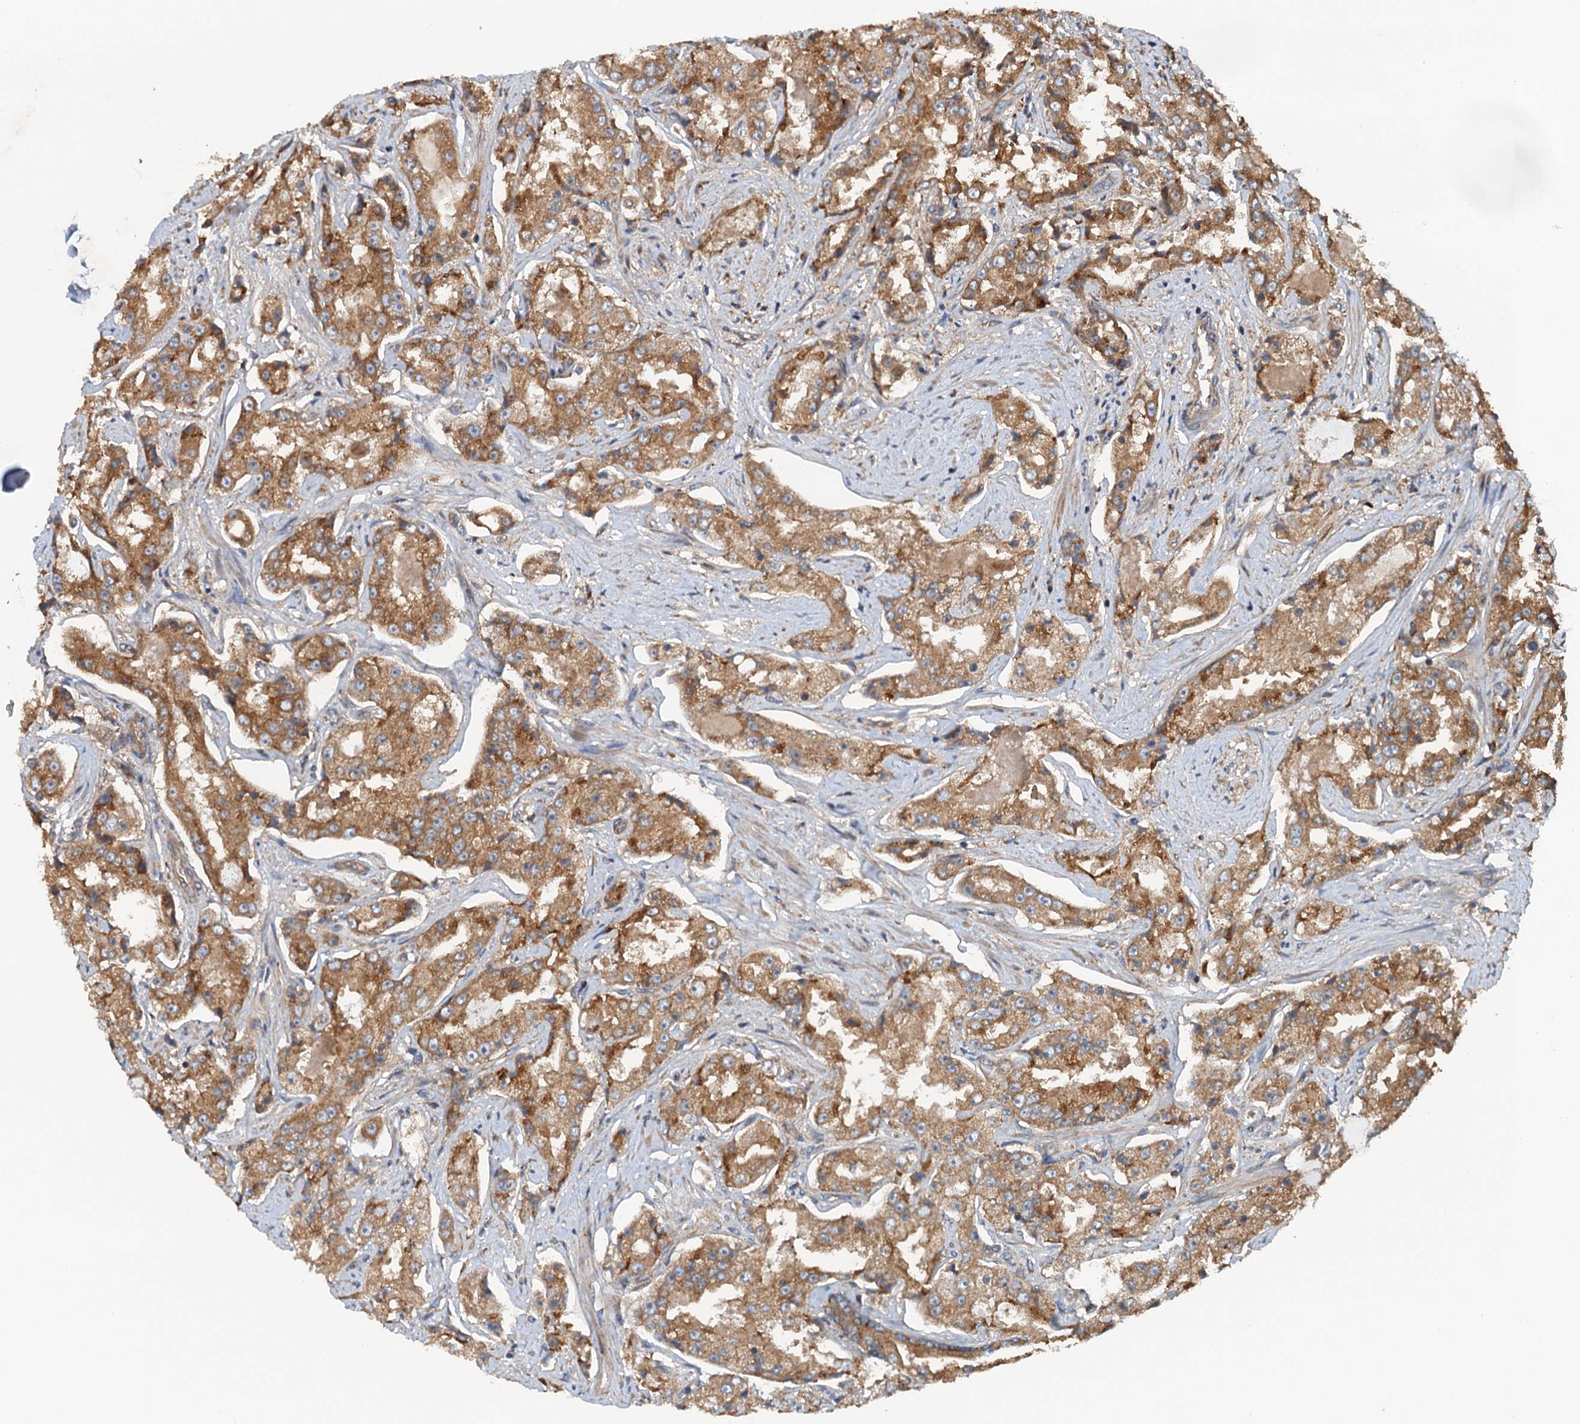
{"staining": {"intensity": "moderate", "quantity": ">75%", "location": "cytoplasmic/membranous"}, "tissue": "prostate cancer", "cell_type": "Tumor cells", "image_type": "cancer", "snomed": [{"axis": "morphology", "description": "Adenocarcinoma, High grade"}, {"axis": "topography", "description": "Prostate"}], "caption": "Immunohistochemical staining of human adenocarcinoma (high-grade) (prostate) demonstrates moderate cytoplasmic/membranous protein positivity in about >75% of tumor cells. Immunohistochemistry (ihc) stains the protein of interest in brown and the nuclei are stained blue.", "gene": "COG3", "patient": {"sex": "male", "age": 73}}